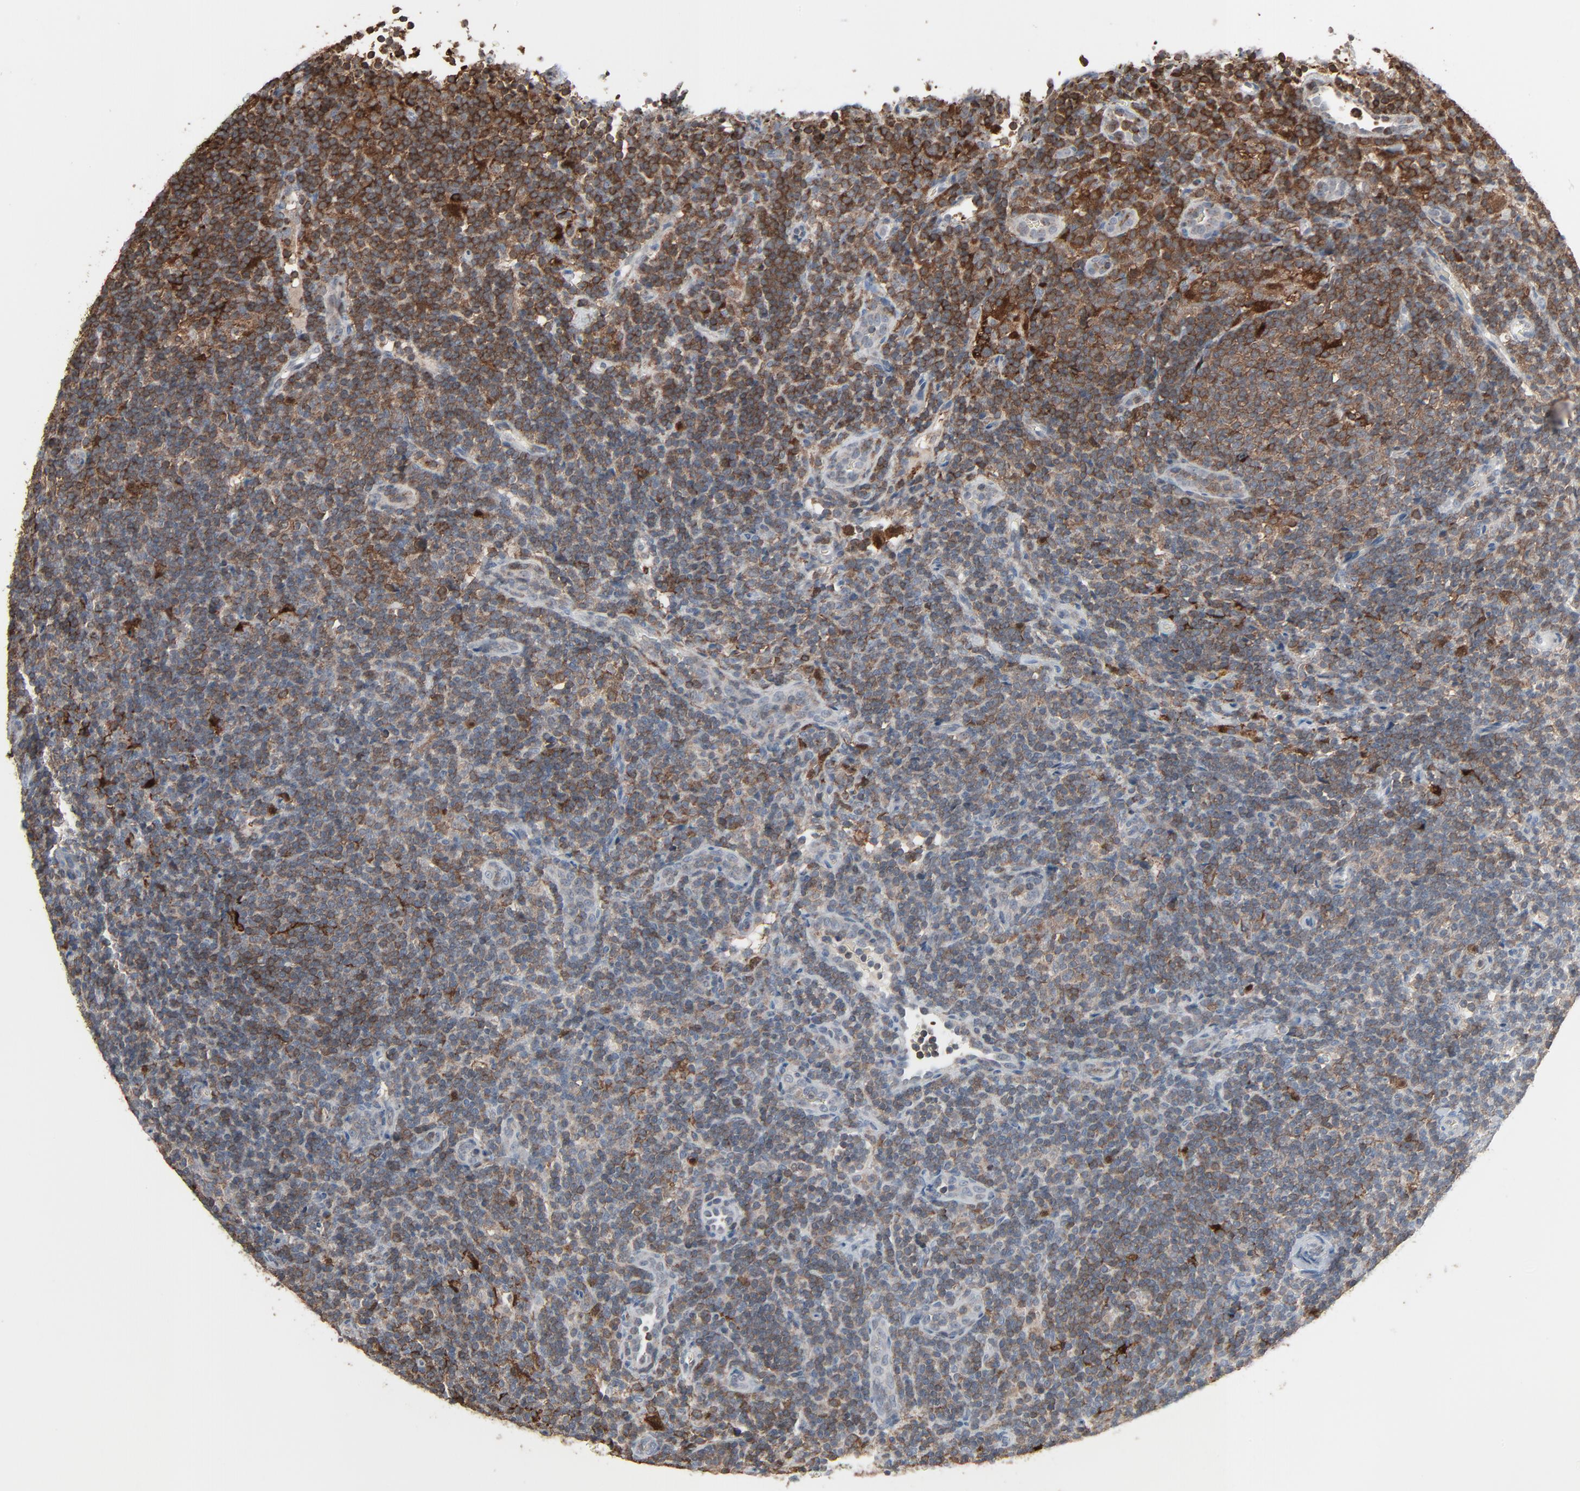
{"staining": {"intensity": "moderate", "quantity": "25%-75%", "location": "cytoplasmic/membranous"}, "tissue": "lymphoma", "cell_type": "Tumor cells", "image_type": "cancer", "snomed": [{"axis": "morphology", "description": "Malignant lymphoma, non-Hodgkin's type, Low grade"}, {"axis": "topography", "description": "Lymph node"}], "caption": "Protein expression analysis of human lymphoma reveals moderate cytoplasmic/membranous positivity in approximately 25%-75% of tumor cells. Immunohistochemistry stains the protein of interest in brown and the nuclei are stained blue.", "gene": "DOCK8", "patient": {"sex": "female", "age": 76}}